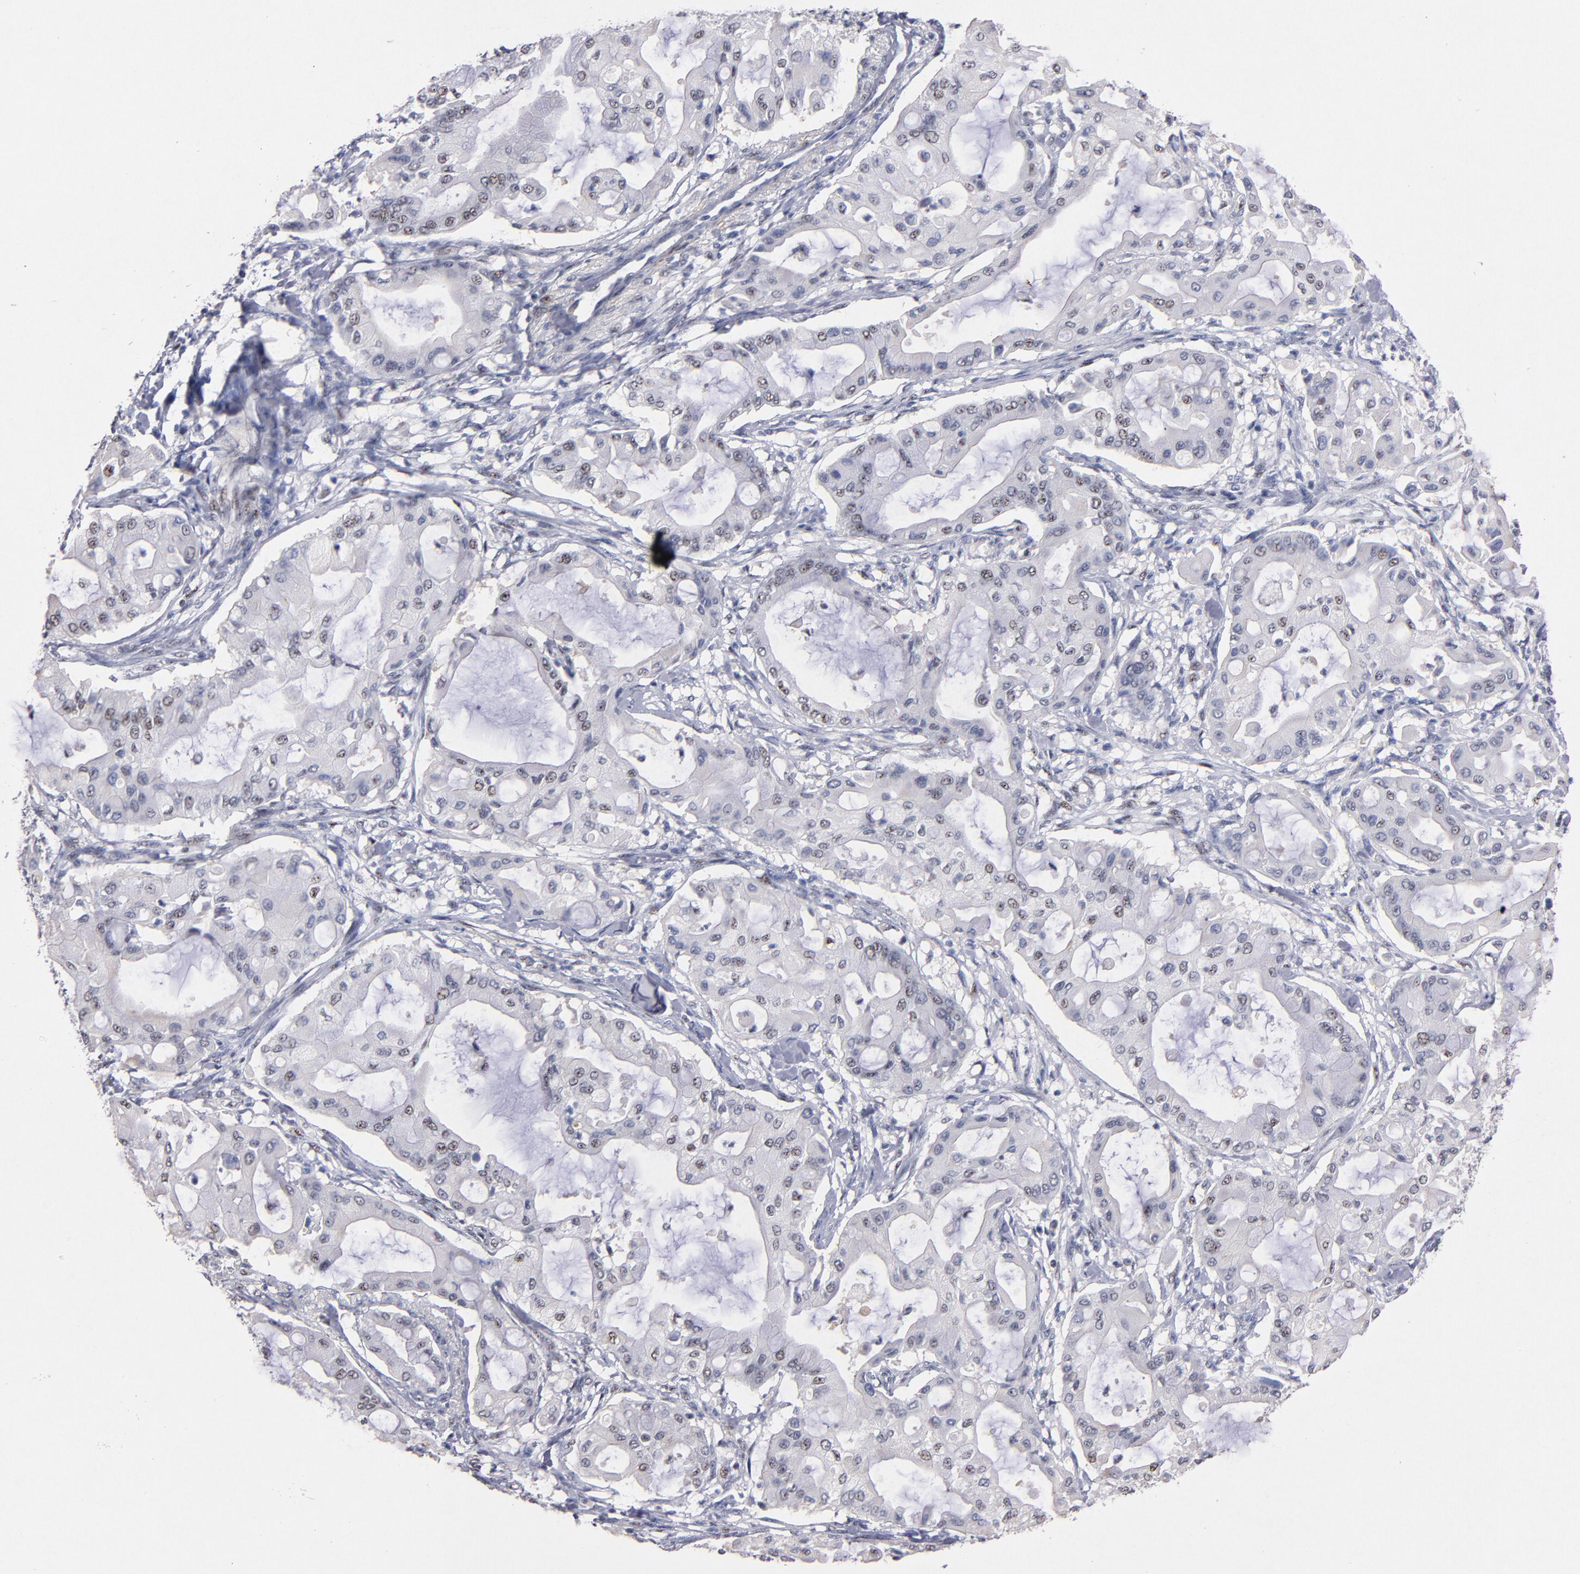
{"staining": {"intensity": "weak", "quantity": "<25%", "location": "nuclear"}, "tissue": "pancreatic cancer", "cell_type": "Tumor cells", "image_type": "cancer", "snomed": [{"axis": "morphology", "description": "Adenocarcinoma, NOS"}, {"axis": "morphology", "description": "Adenocarcinoma, metastatic, NOS"}, {"axis": "topography", "description": "Lymph node"}, {"axis": "topography", "description": "Pancreas"}, {"axis": "topography", "description": "Duodenum"}], "caption": "DAB (3,3'-diaminobenzidine) immunohistochemical staining of human pancreatic metastatic adenocarcinoma shows no significant positivity in tumor cells.", "gene": "RAF1", "patient": {"sex": "female", "age": 64}}